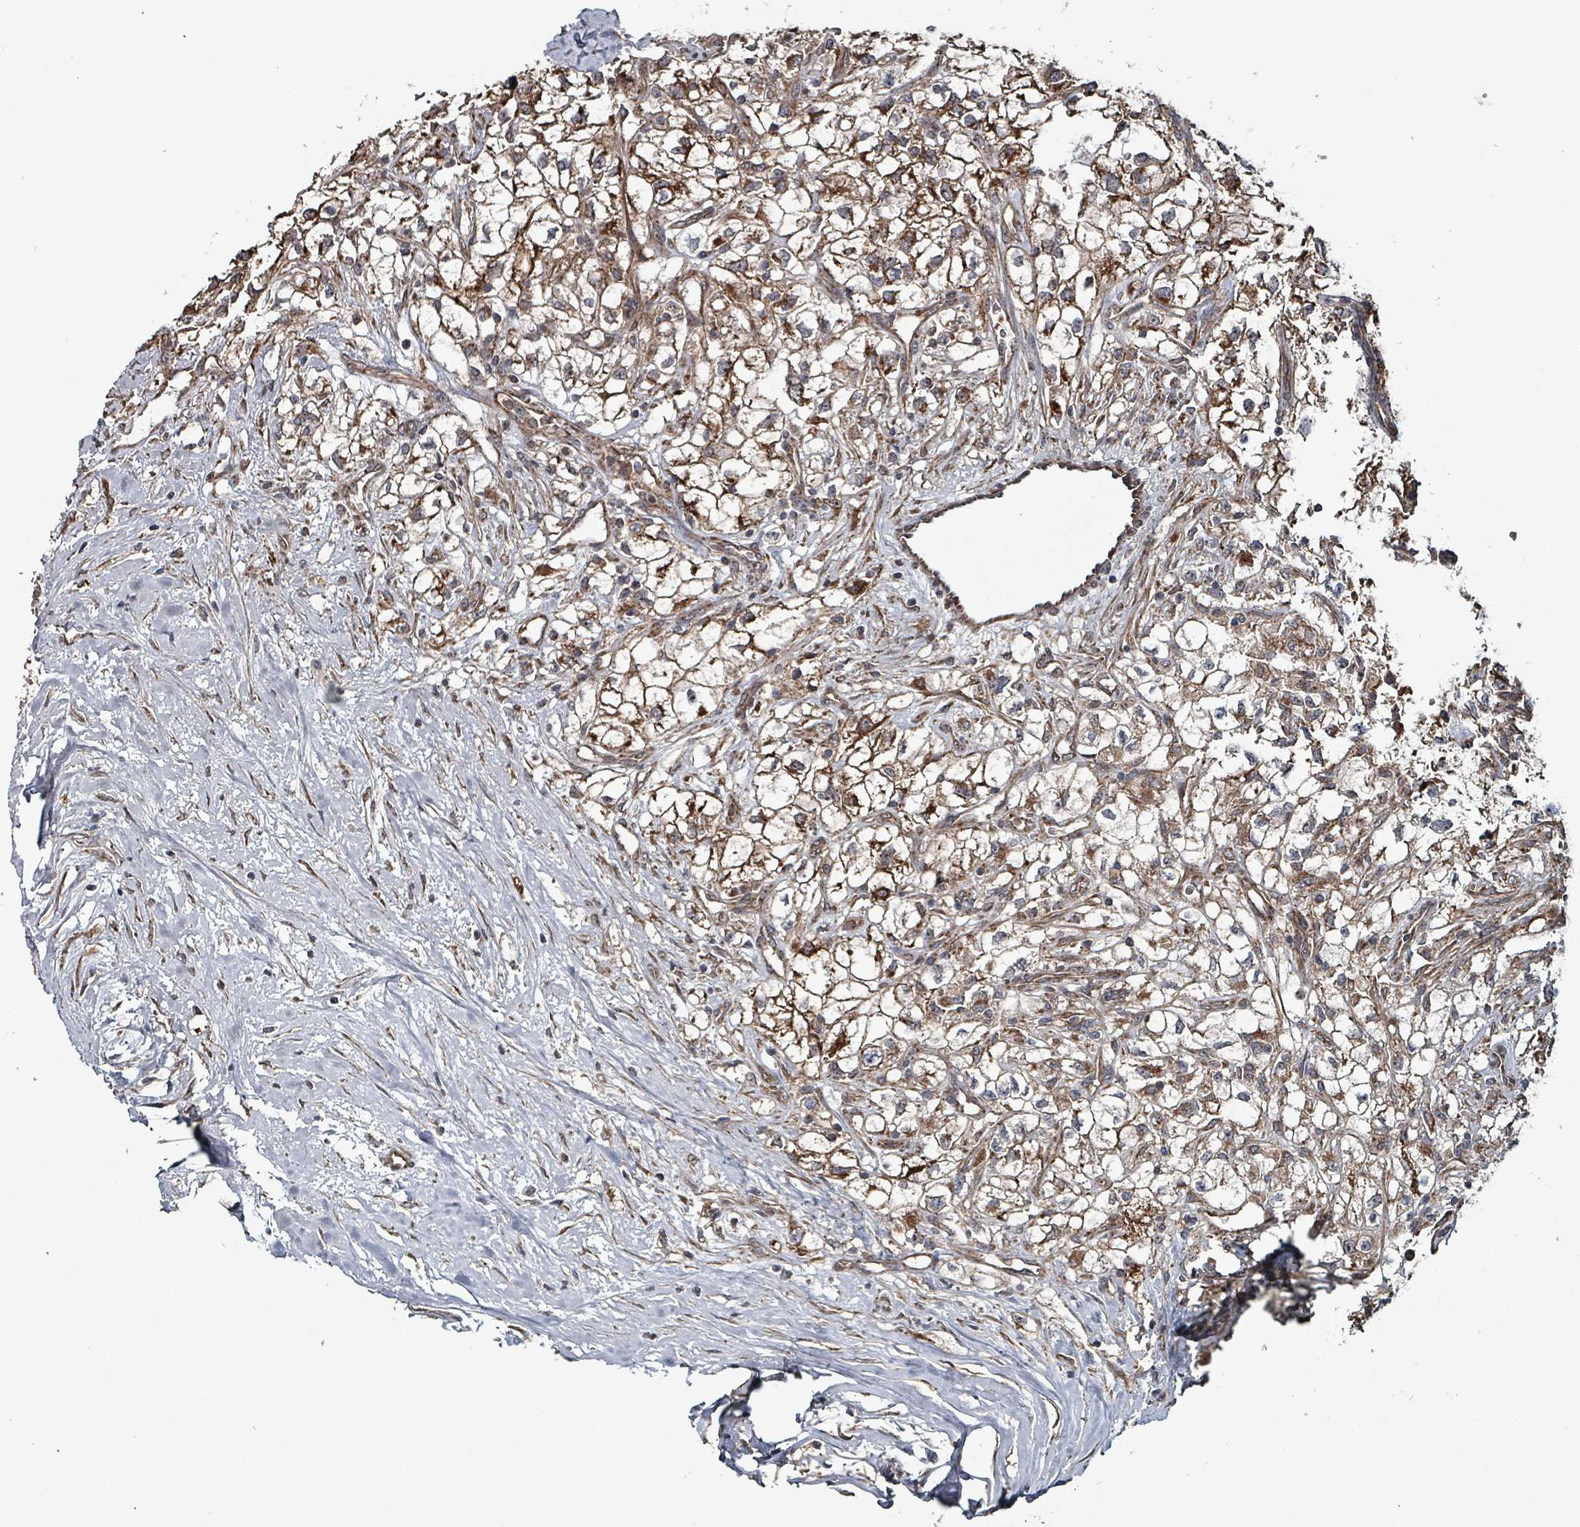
{"staining": {"intensity": "strong", "quantity": ">75%", "location": "cytoplasmic/membranous"}, "tissue": "renal cancer", "cell_type": "Tumor cells", "image_type": "cancer", "snomed": [{"axis": "morphology", "description": "Adenocarcinoma, NOS"}, {"axis": "topography", "description": "Kidney"}], "caption": "Tumor cells reveal high levels of strong cytoplasmic/membranous staining in approximately >75% of cells in renal adenocarcinoma. (IHC, brightfield microscopy, high magnification).", "gene": "MRPL4", "patient": {"sex": "male", "age": 59}}